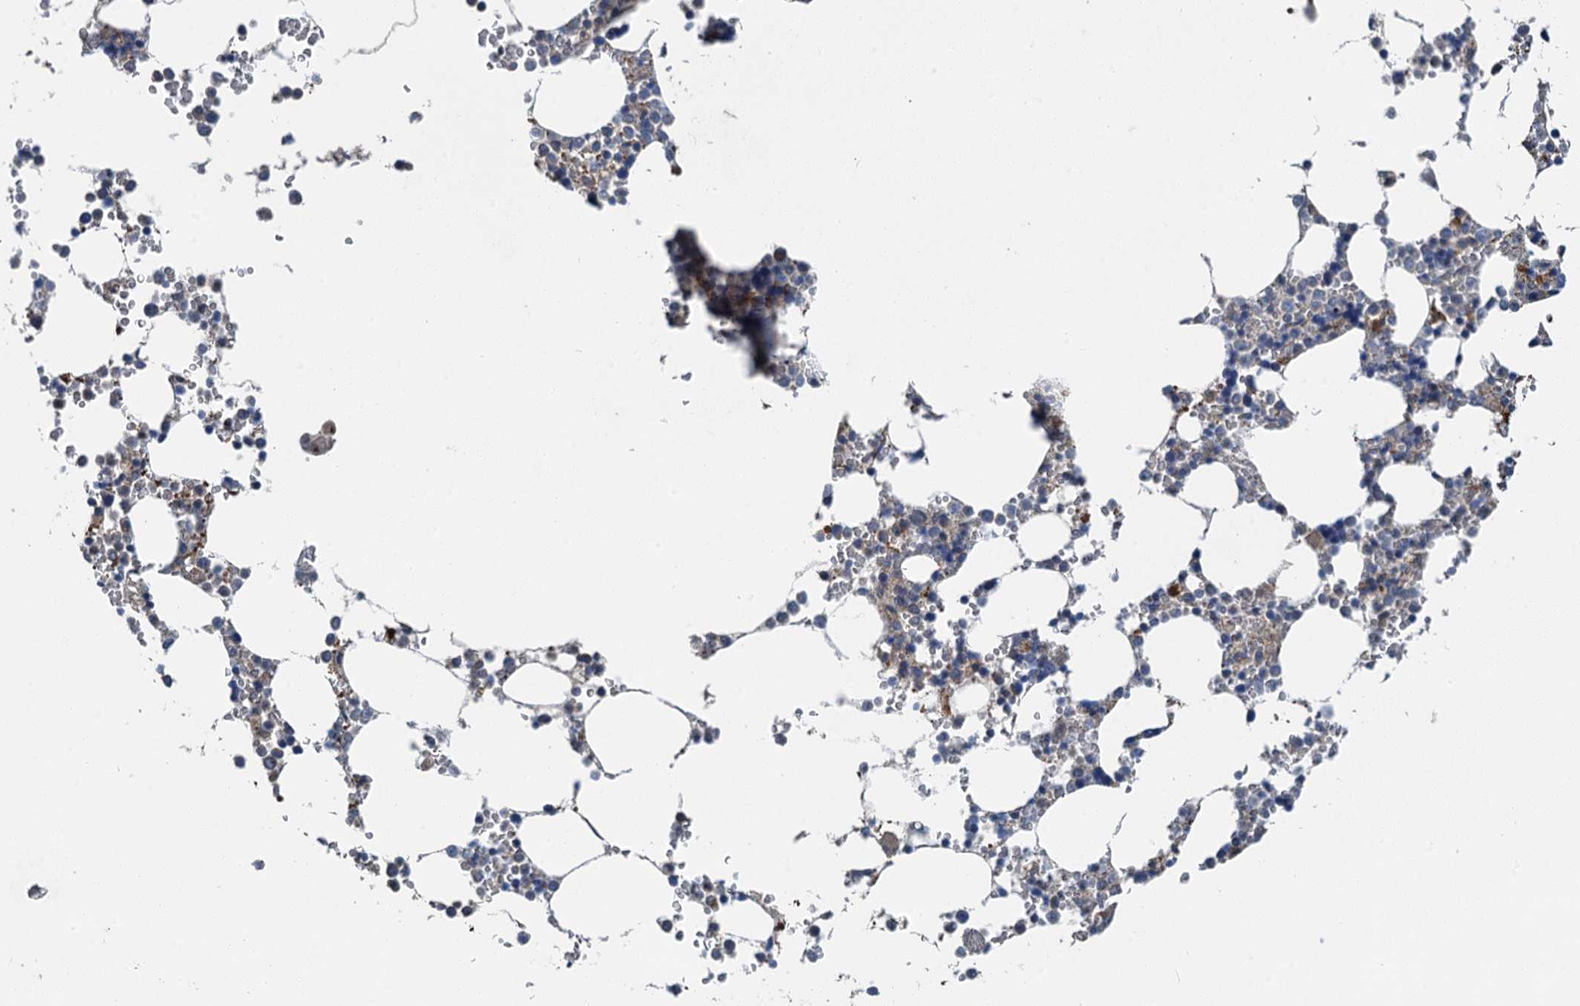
{"staining": {"intensity": "negative", "quantity": "none", "location": "none"}, "tissue": "bone marrow", "cell_type": "Hematopoietic cells", "image_type": "normal", "snomed": [{"axis": "morphology", "description": "Normal tissue, NOS"}, {"axis": "topography", "description": "Bone marrow"}], "caption": "Immunohistochemistry (IHC) of normal bone marrow reveals no expression in hematopoietic cells.", "gene": "ZNF606", "patient": {"sex": "male", "age": 64}}